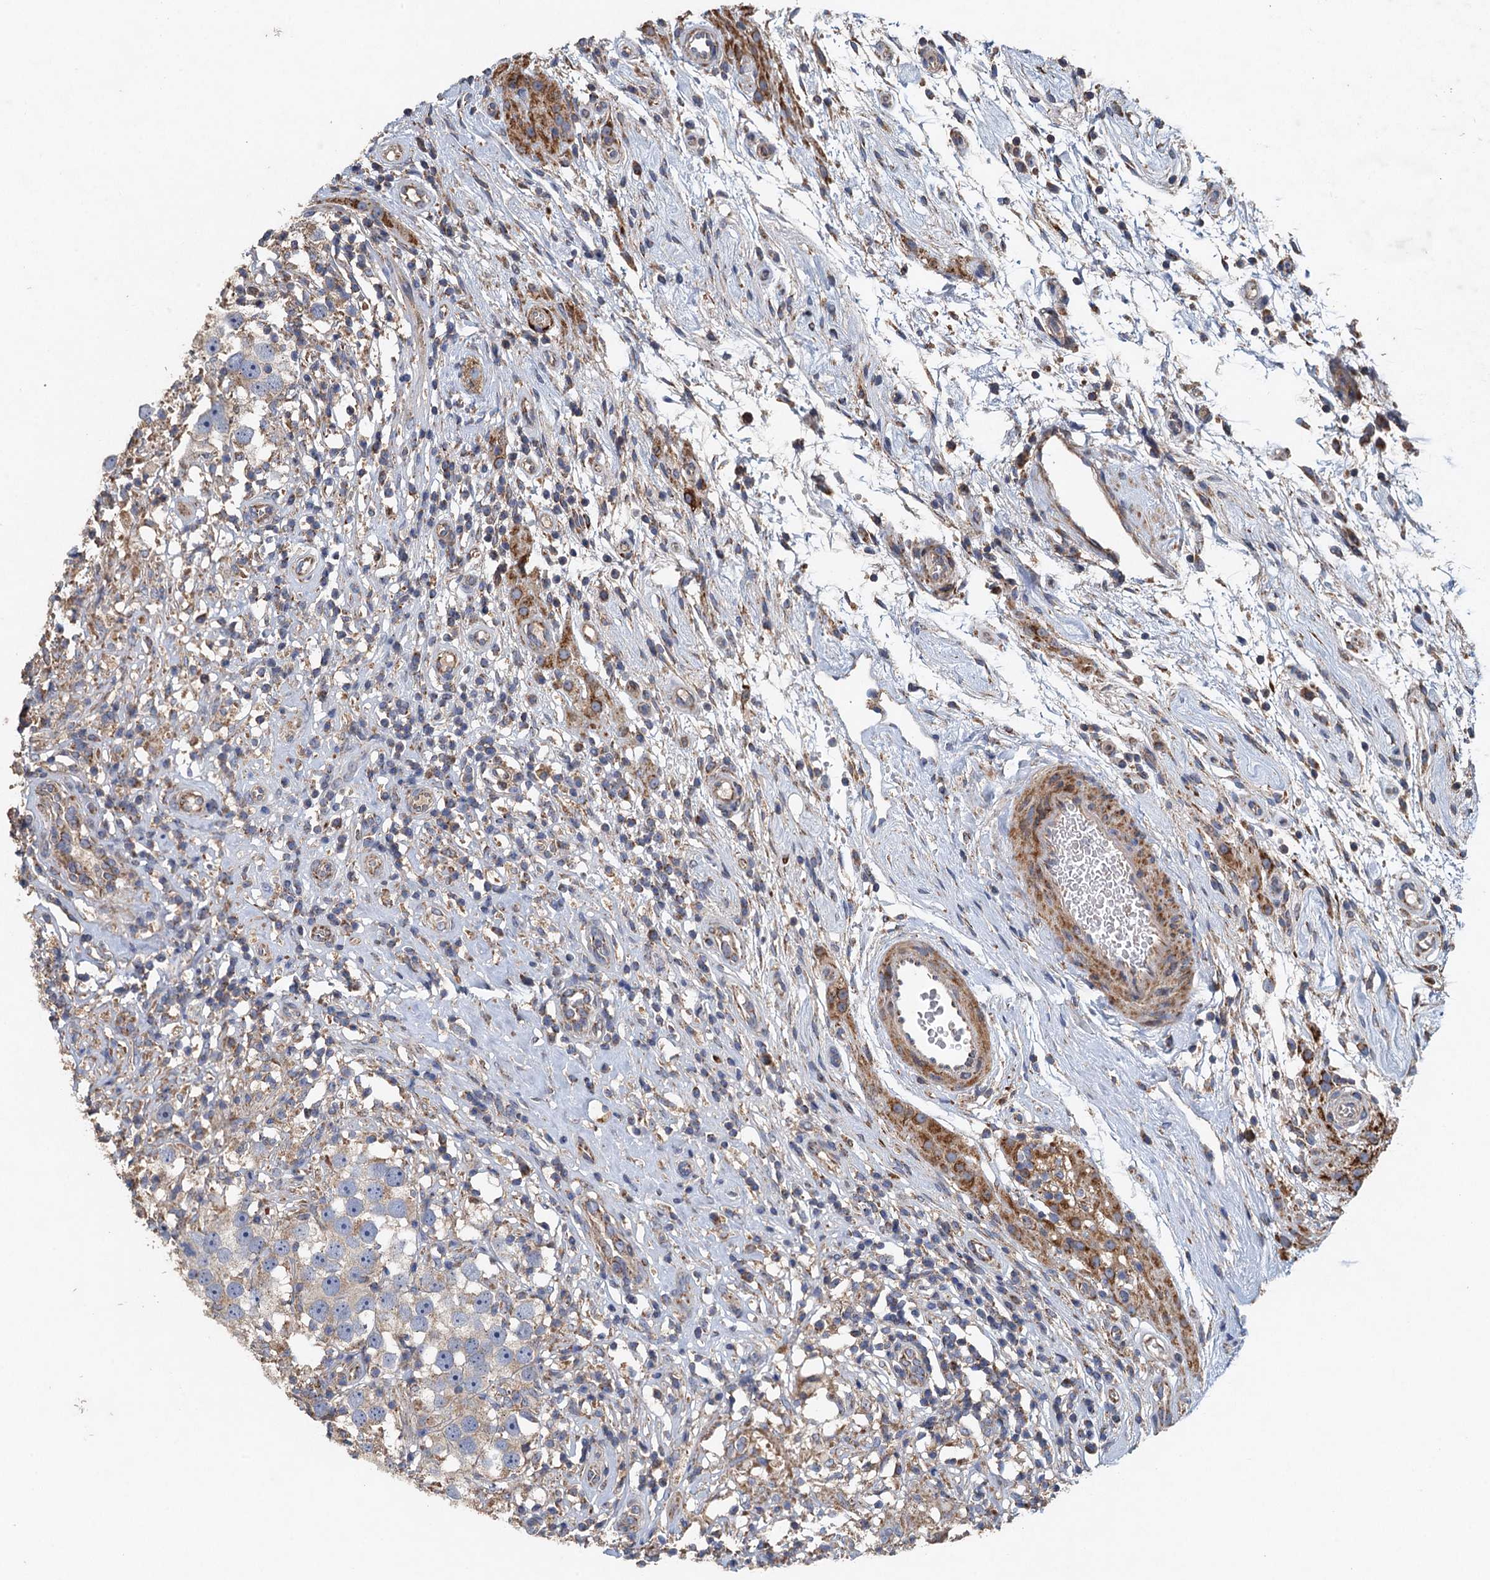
{"staining": {"intensity": "weak", "quantity": "<25%", "location": "cytoplasmic/membranous"}, "tissue": "testis cancer", "cell_type": "Tumor cells", "image_type": "cancer", "snomed": [{"axis": "morphology", "description": "Seminoma, NOS"}, {"axis": "topography", "description": "Testis"}], "caption": "Immunohistochemistry (IHC) micrograph of human testis cancer stained for a protein (brown), which exhibits no staining in tumor cells.", "gene": "BCS1L", "patient": {"sex": "male", "age": 49}}